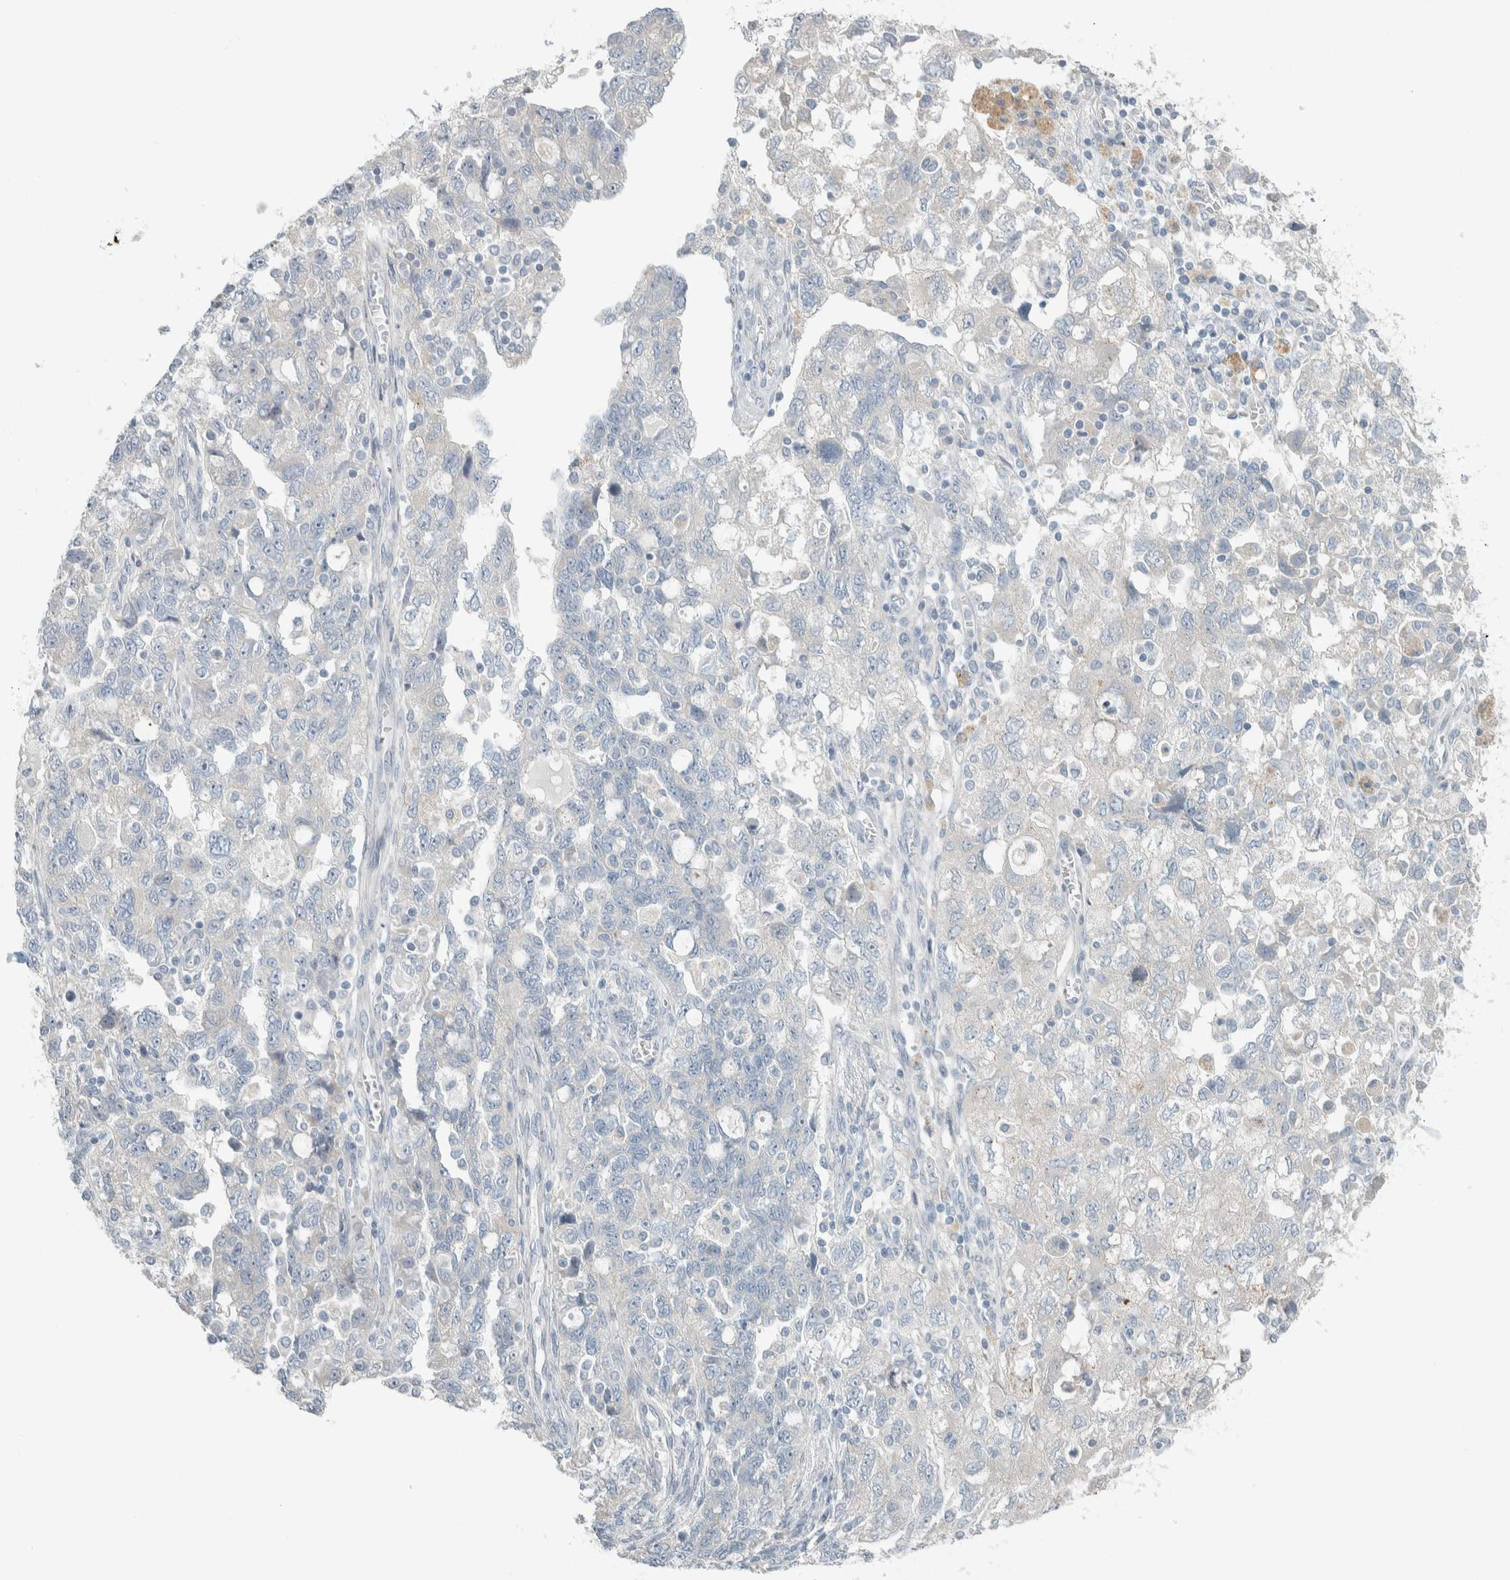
{"staining": {"intensity": "negative", "quantity": "none", "location": "none"}, "tissue": "ovarian cancer", "cell_type": "Tumor cells", "image_type": "cancer", "snomed": [{"axis": "morphology", "description": "Carcinoma, NOS"}, {"axis": "morphology", "description": "Cystadenocarcinoma, serous, NOS"}, {"axis": "topography", "description": "Ovary"}], "caption": "The histopathology image exhibits no significant staining in tumor cells of ovarian cancer (serous cystadenocarcinoma).", "gene": "HGS", "patient": {"sex": "female", "age": 69}}